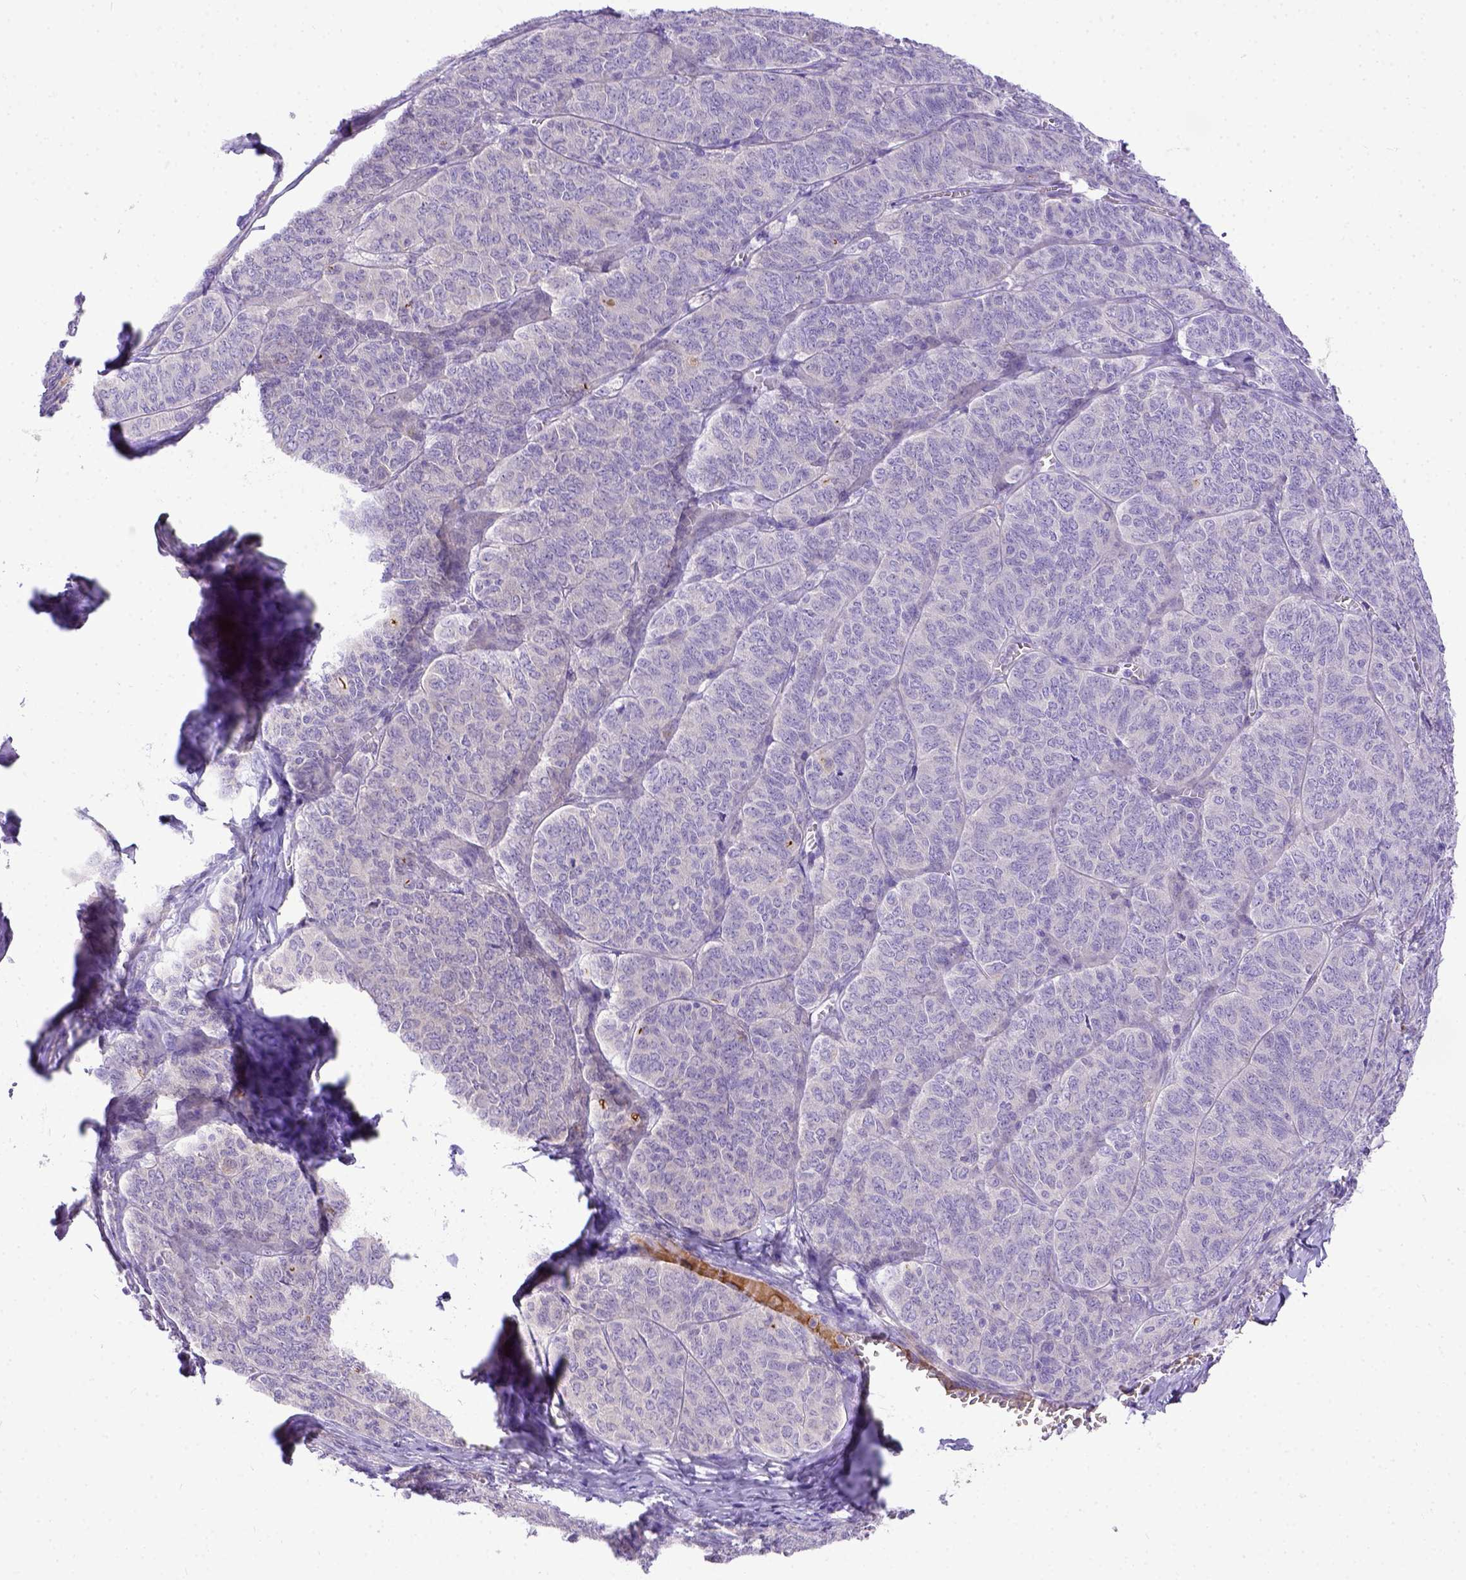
{"staining": {"intensity": "negative", "quantity": "none", "location": "none"}, "tissue": "ovarian cancer", "cell_type": "Tumor cells", "image_type": "cancer", "snomed": [{"axis": "morphology", "description": "Carcinoma, endometroid"}, {"axis": "topography", "description": "Ovary"}], "caption": "Immunohistochemical staining of endometroid carcinoma (ovarian) demonstrates no significant positivity in tumor cells.", "gene": "CFAP300", "patient": {"sex": "female", "age": 80}}